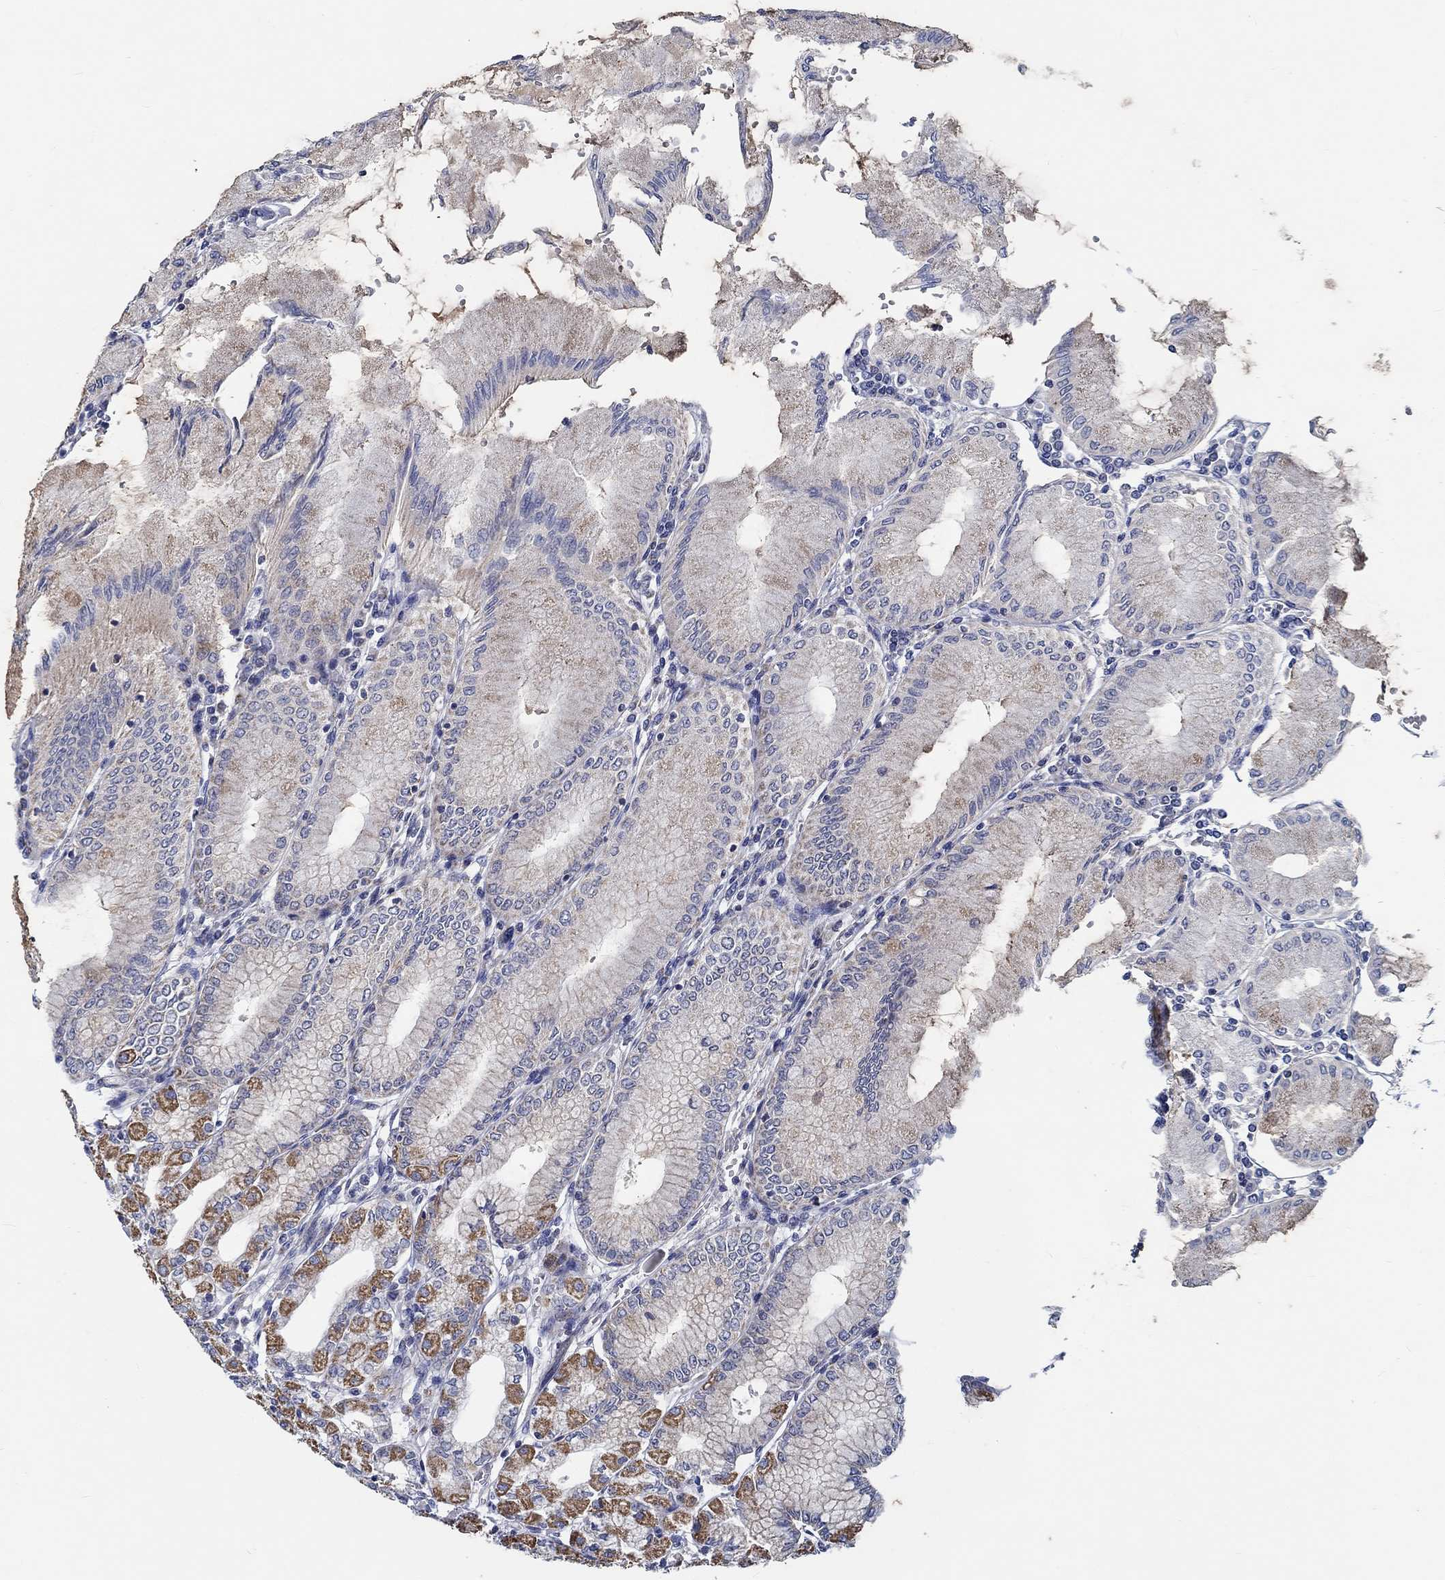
{"staining": {"intensity": "moderate", "quantity": "<25%", "location": "cytoplasmic/membranous"}, "tissue": "stomach", "cell_type": "Glandular cells", "image_type": "normal", "snomed": [{"axis": "morphology", "description": "Normal tissue, NOS"}, {"axis": "topography", "description": "Skeletal muscle"}, {"axis": "topography", "description": "Stomach"}], "caption": "The micrograph exhibits staining of unremarkable stomach, revealing moderate cytoplasmic/membranous protein positivity (brown color) within glandular cells. Nuclei are stained in blue.", "gene": "MYBPC1", "patient": {"sex": "female", "age": 57}}